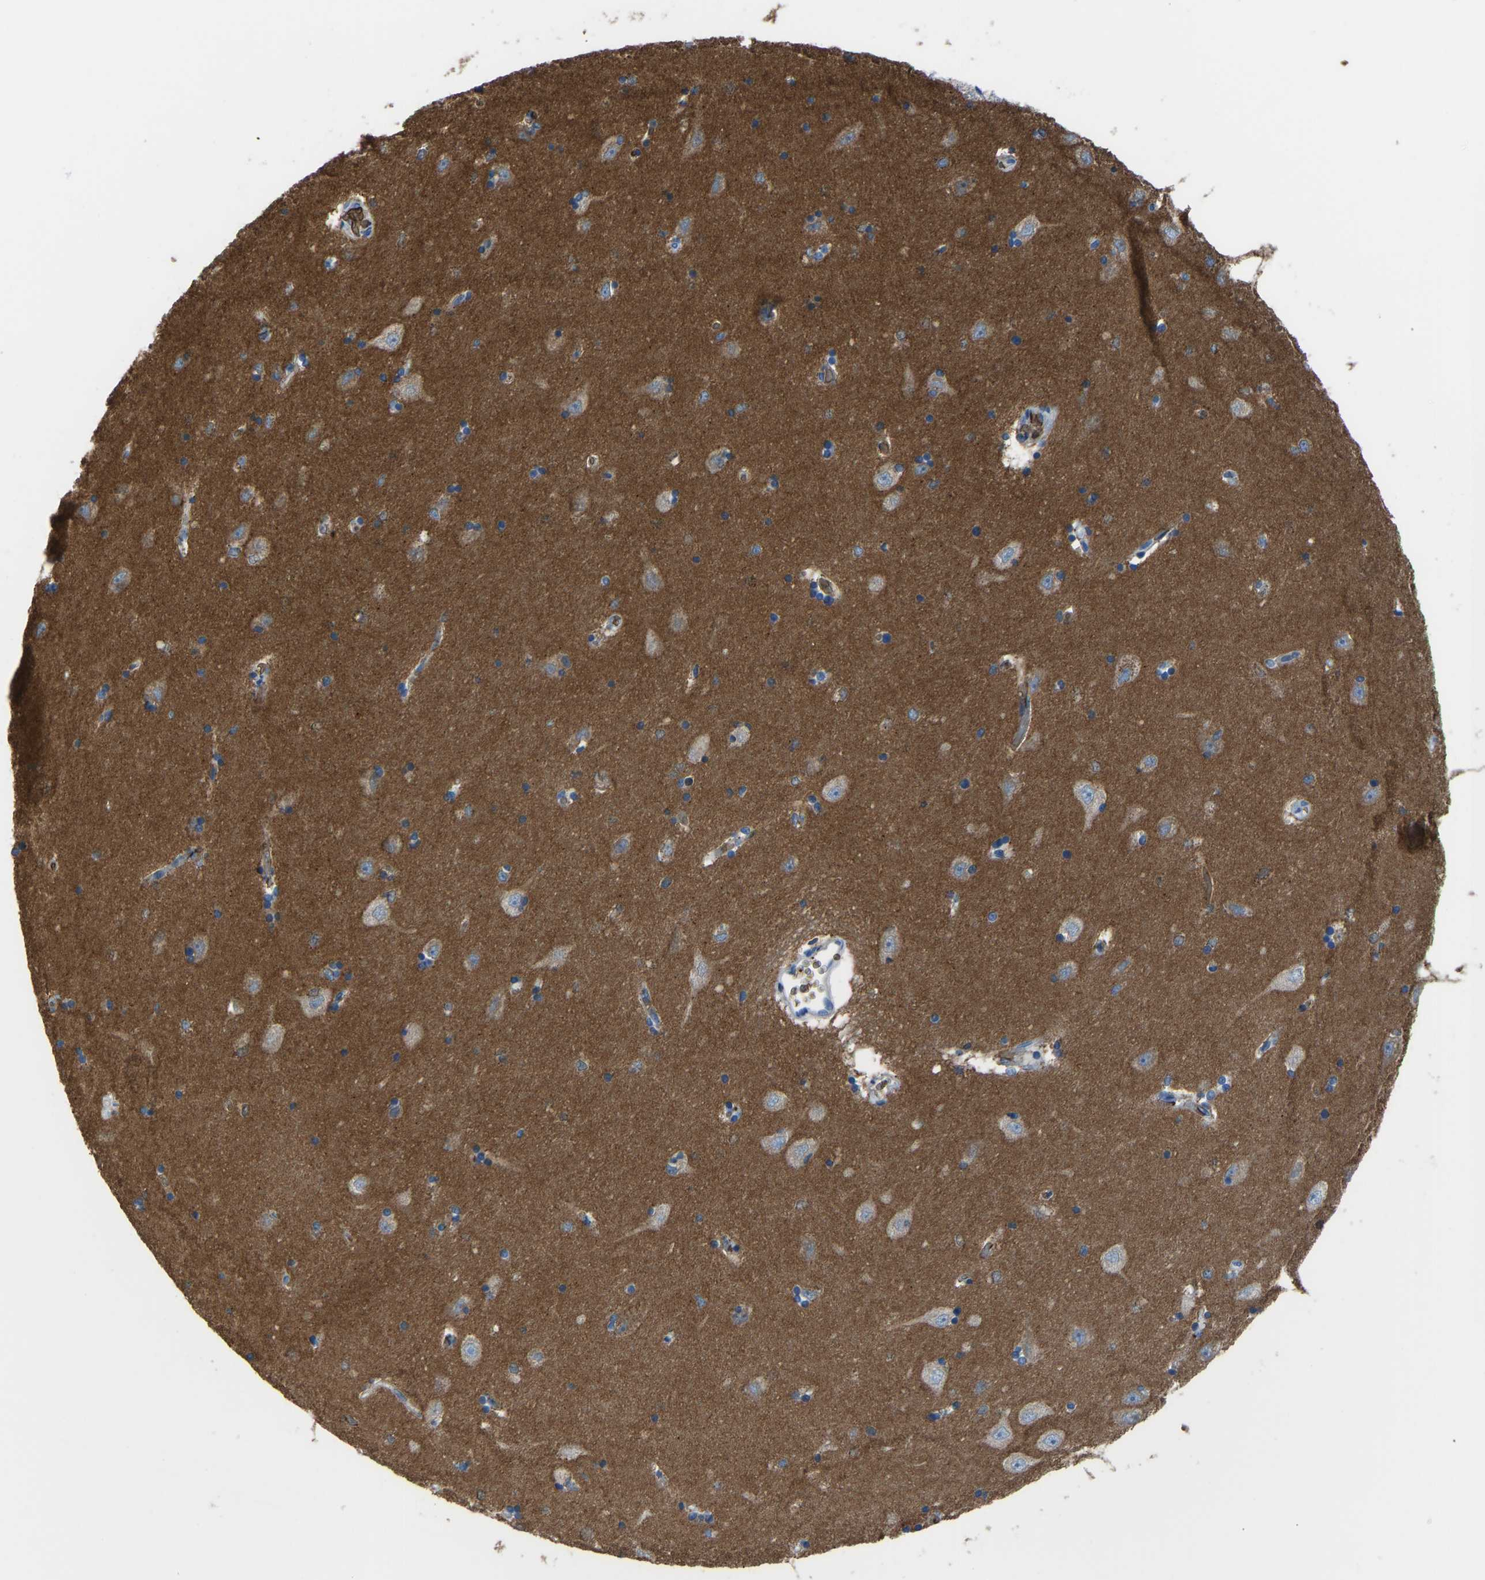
{"staining": {"intensity": "moderate", "quantity": "<25%", "location": "cytoplasmic/membranous"}, "tissue": "hippocampus", "cell_type": "Glial cells", "image_type": "normal", "snomed": [{"axis": "morphology", "description": "Normal tissue, NOS"}, {"axis": "topography", "description": "Hippocampus"}], "caption": "Approximately <25% of glial cells in benign hippocampus display moderate cytoplasmic/membranous protein positivity as visualized by brown immunohistochemical staining.", "gene": "PIGS", "patient": {"sex": "male", "age": 45}}